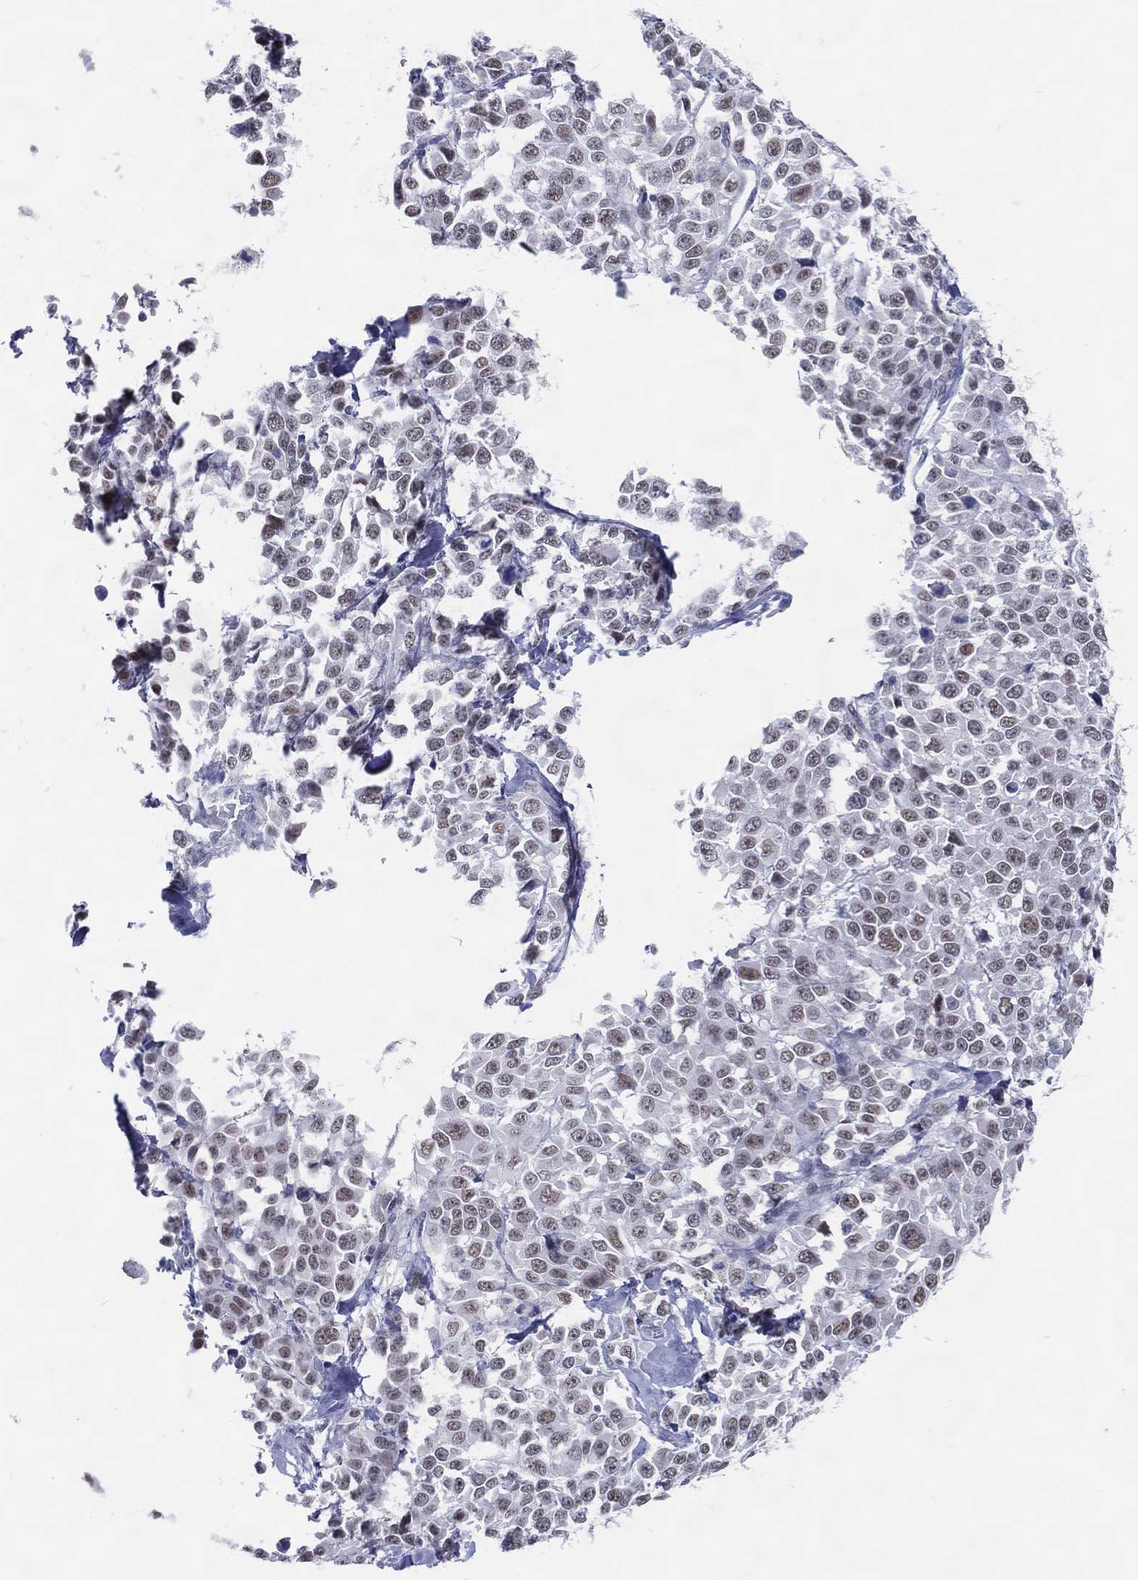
{"staining": {"intensity": "negative", "quantity": "none", "location": "none"}, "tissue": "melanoma", "cell_type": "Tumor cells", "image_type": "cancer", "snomed": [{"axis": "morphology", "description": "Malignant melanoma, Metastatic site"}, {"axis": "topography", "description": "Skin"}], "caption": "Tumor cells are negative for protein expression in human malignant melanoma (metastatic site).", "gene": "CFAP58", "patient": {"sex": "male", "age": 84}}